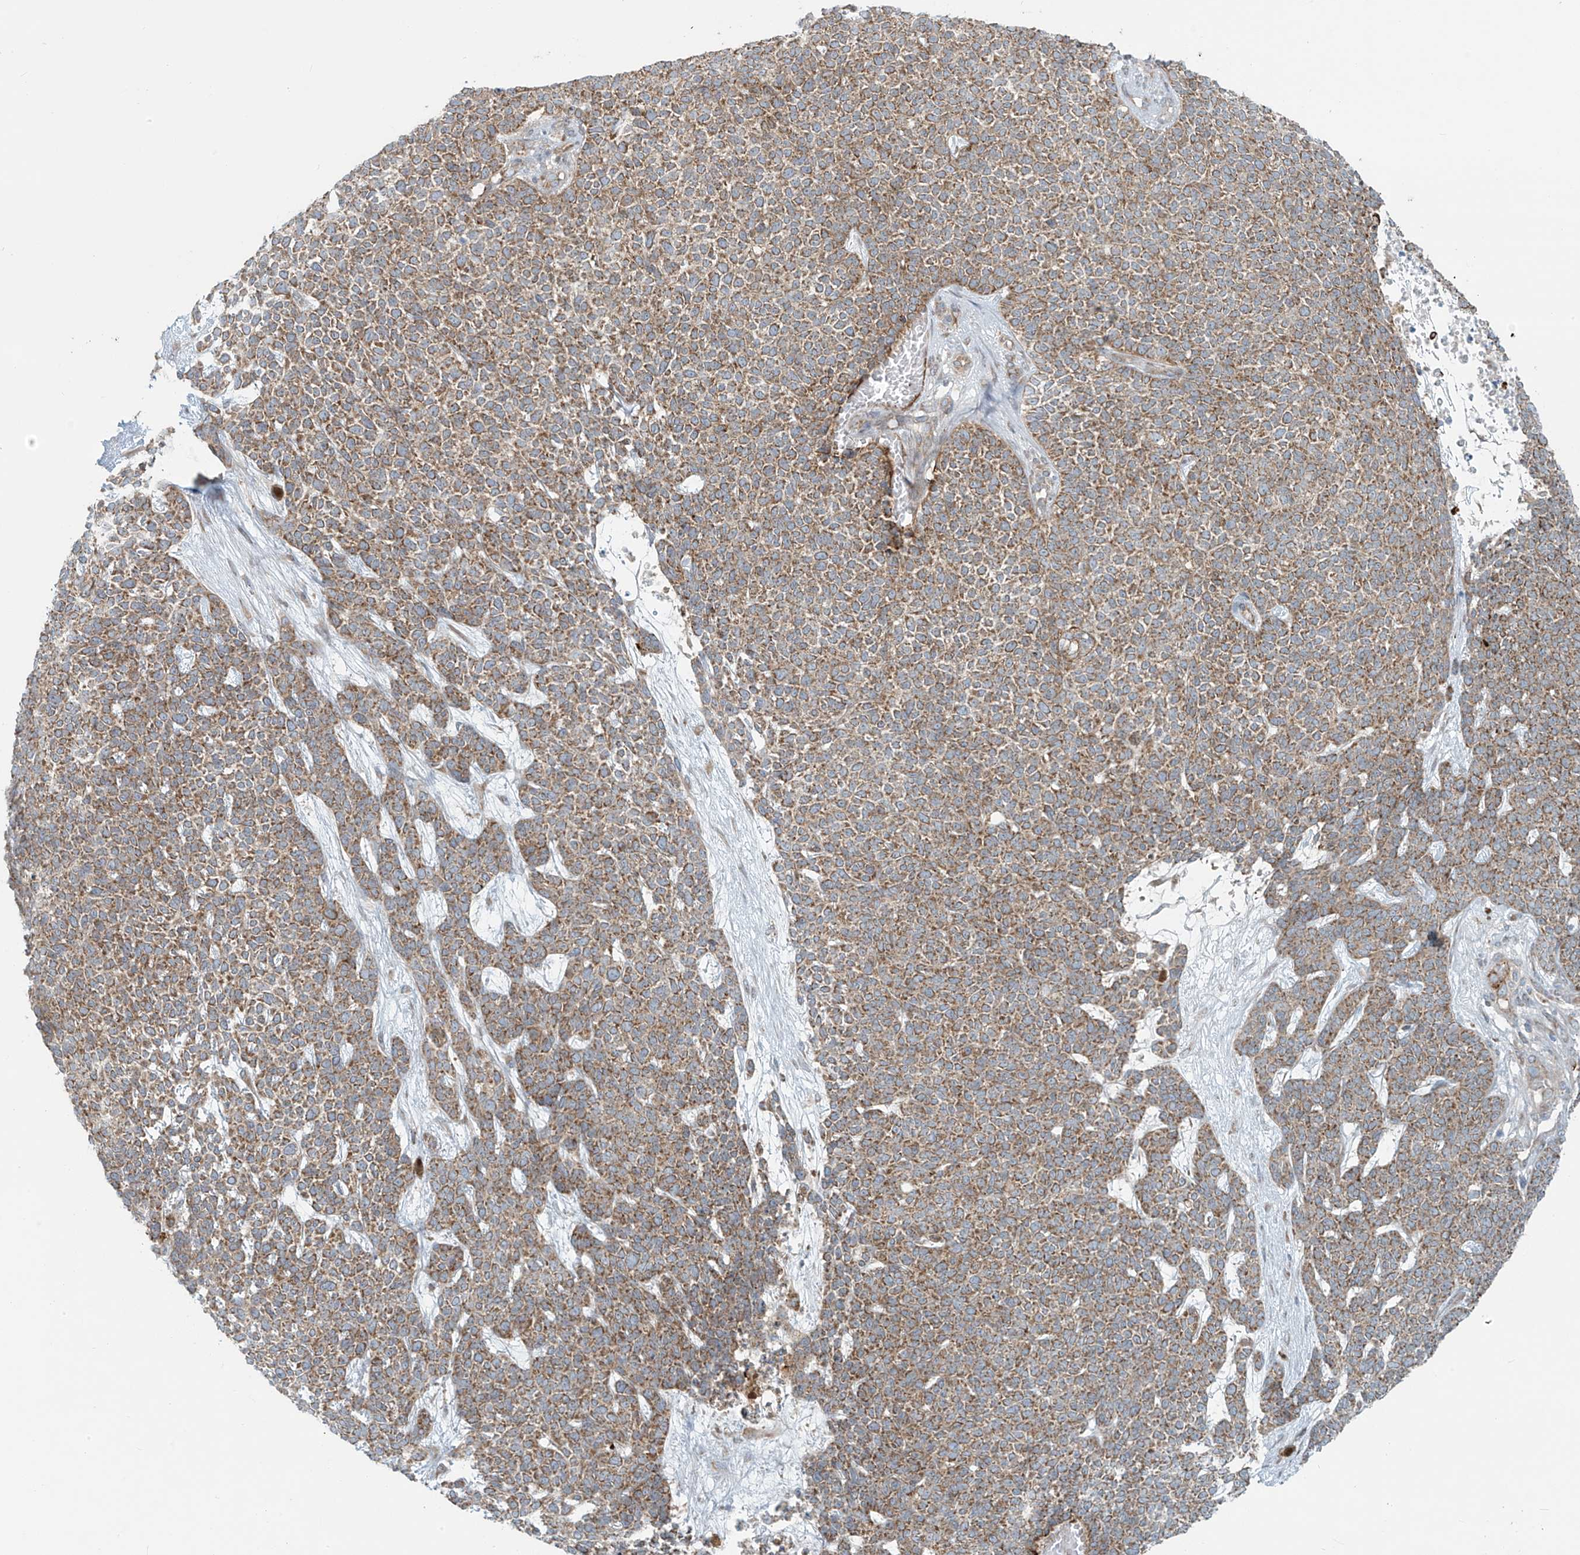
{"staining": {"intensity": "moderate", "quantity": ">75%", "location": "cytoplasmic/membranous"}, "tissue": "skin cancer", "cell_type": "Tumor cells", "image_type": "cancer", "snomed": [{"axis": "morphology", "description": "Basal cell carcinoma"}, {"axis": "topography", "description": "Skin"}], "caption": "This is a histology image of IHC staining of skin cancer, which shows moderate expression in the cytoplasmic/membranous of tumor cells.", "gene": "LZTS3", "patient": {"sex": "female", "age": 84}}